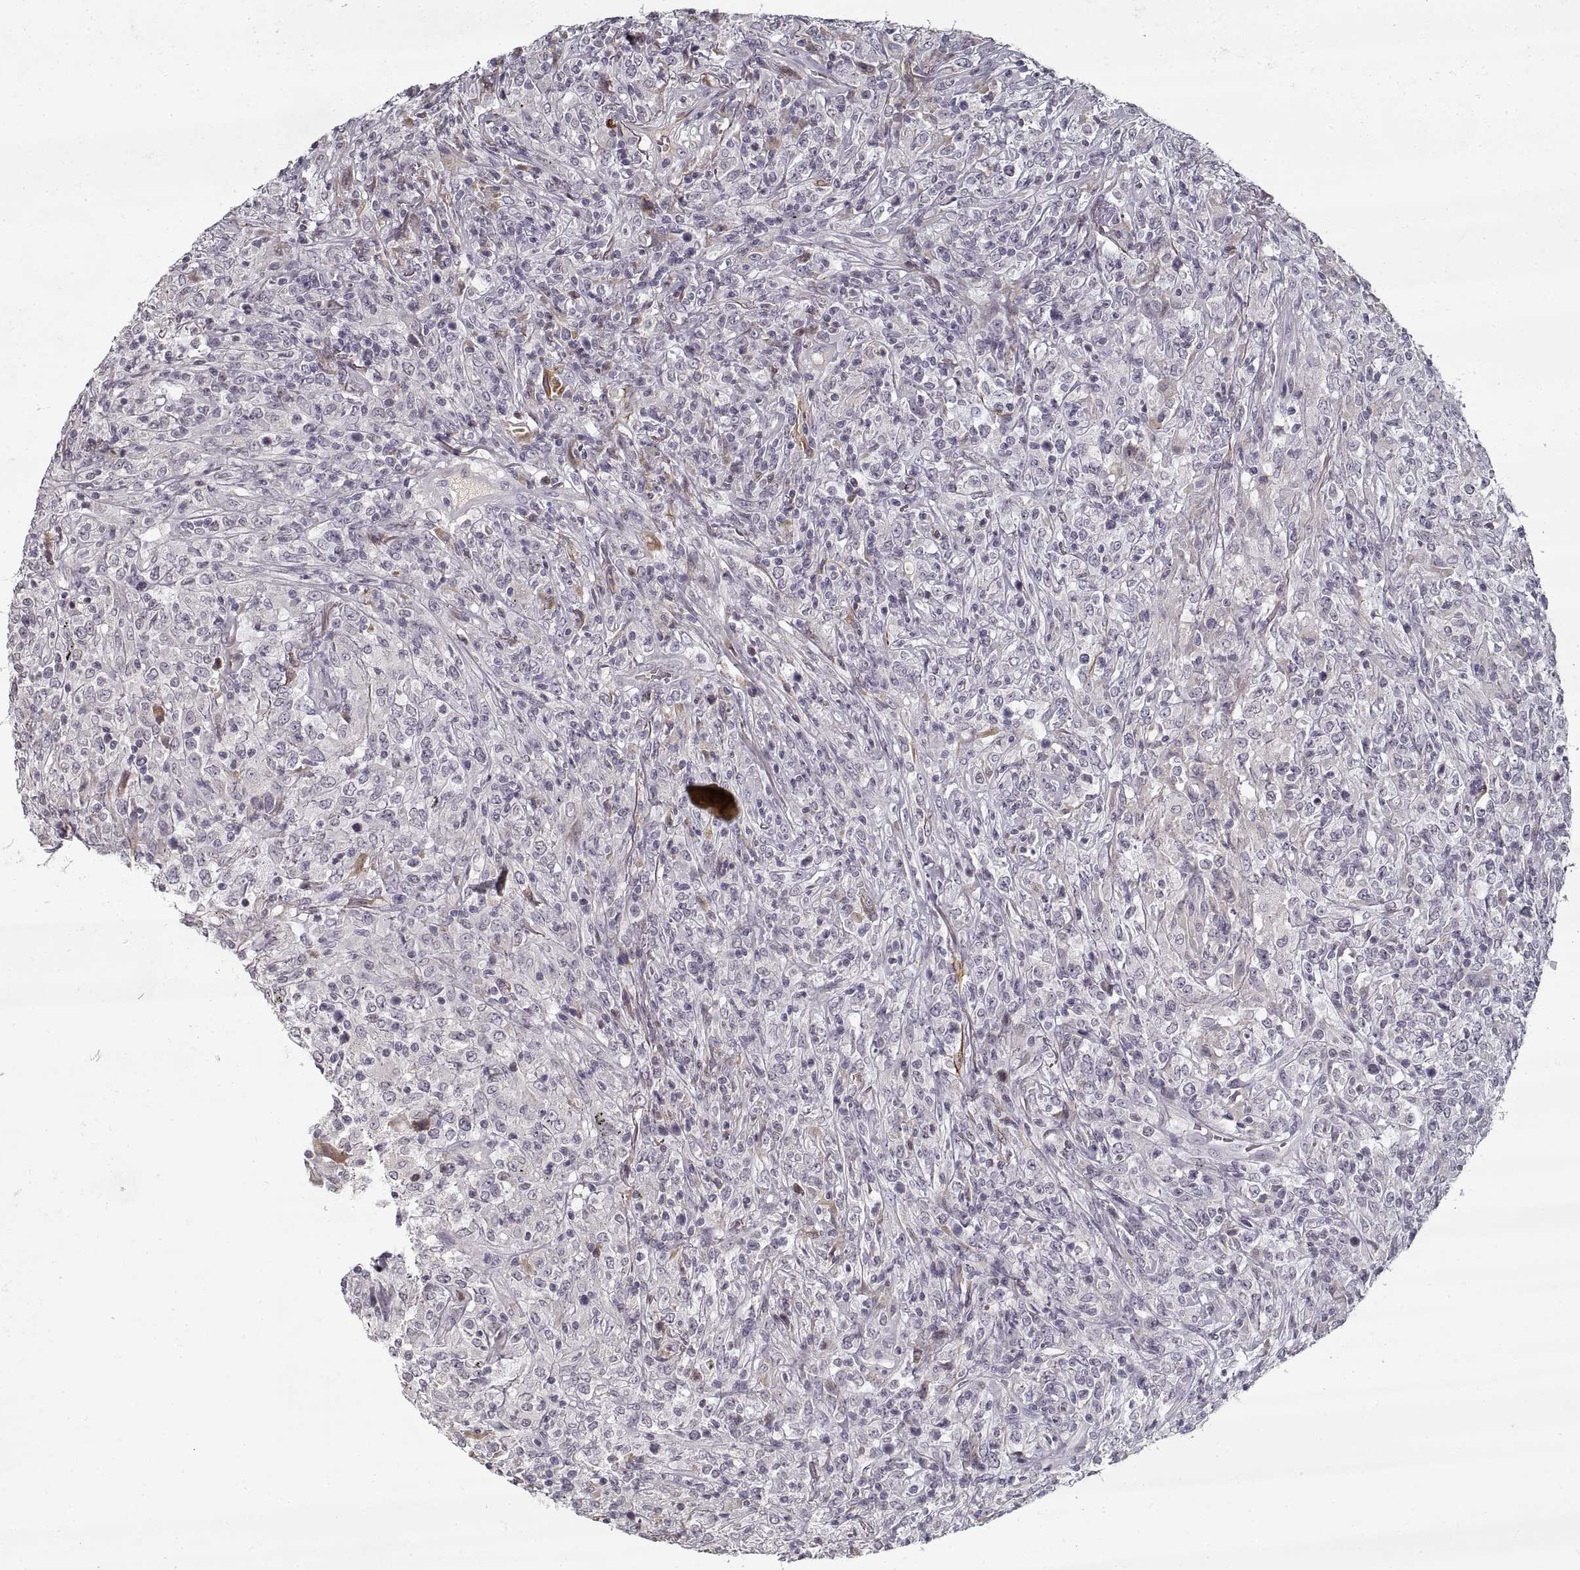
{"staining": {"intensity": "negative", "quantity": "none", "location": "none"}, "tissue": "lymphoma", "cell_type": "Tumor cells", "image_type": "cancer", "snomed": [{"axis": "morphology", "description": "Malignant lymphoma, non-Hodgkin's type, High grade"}, {"axis": "topography", "description": "Lung"}], "caption": "Histopathology image shows no protein positivity in tumor cells of lymphoma tissue.", "gene": "GAD2", "patient": {"sex": "male", "age": 79}}